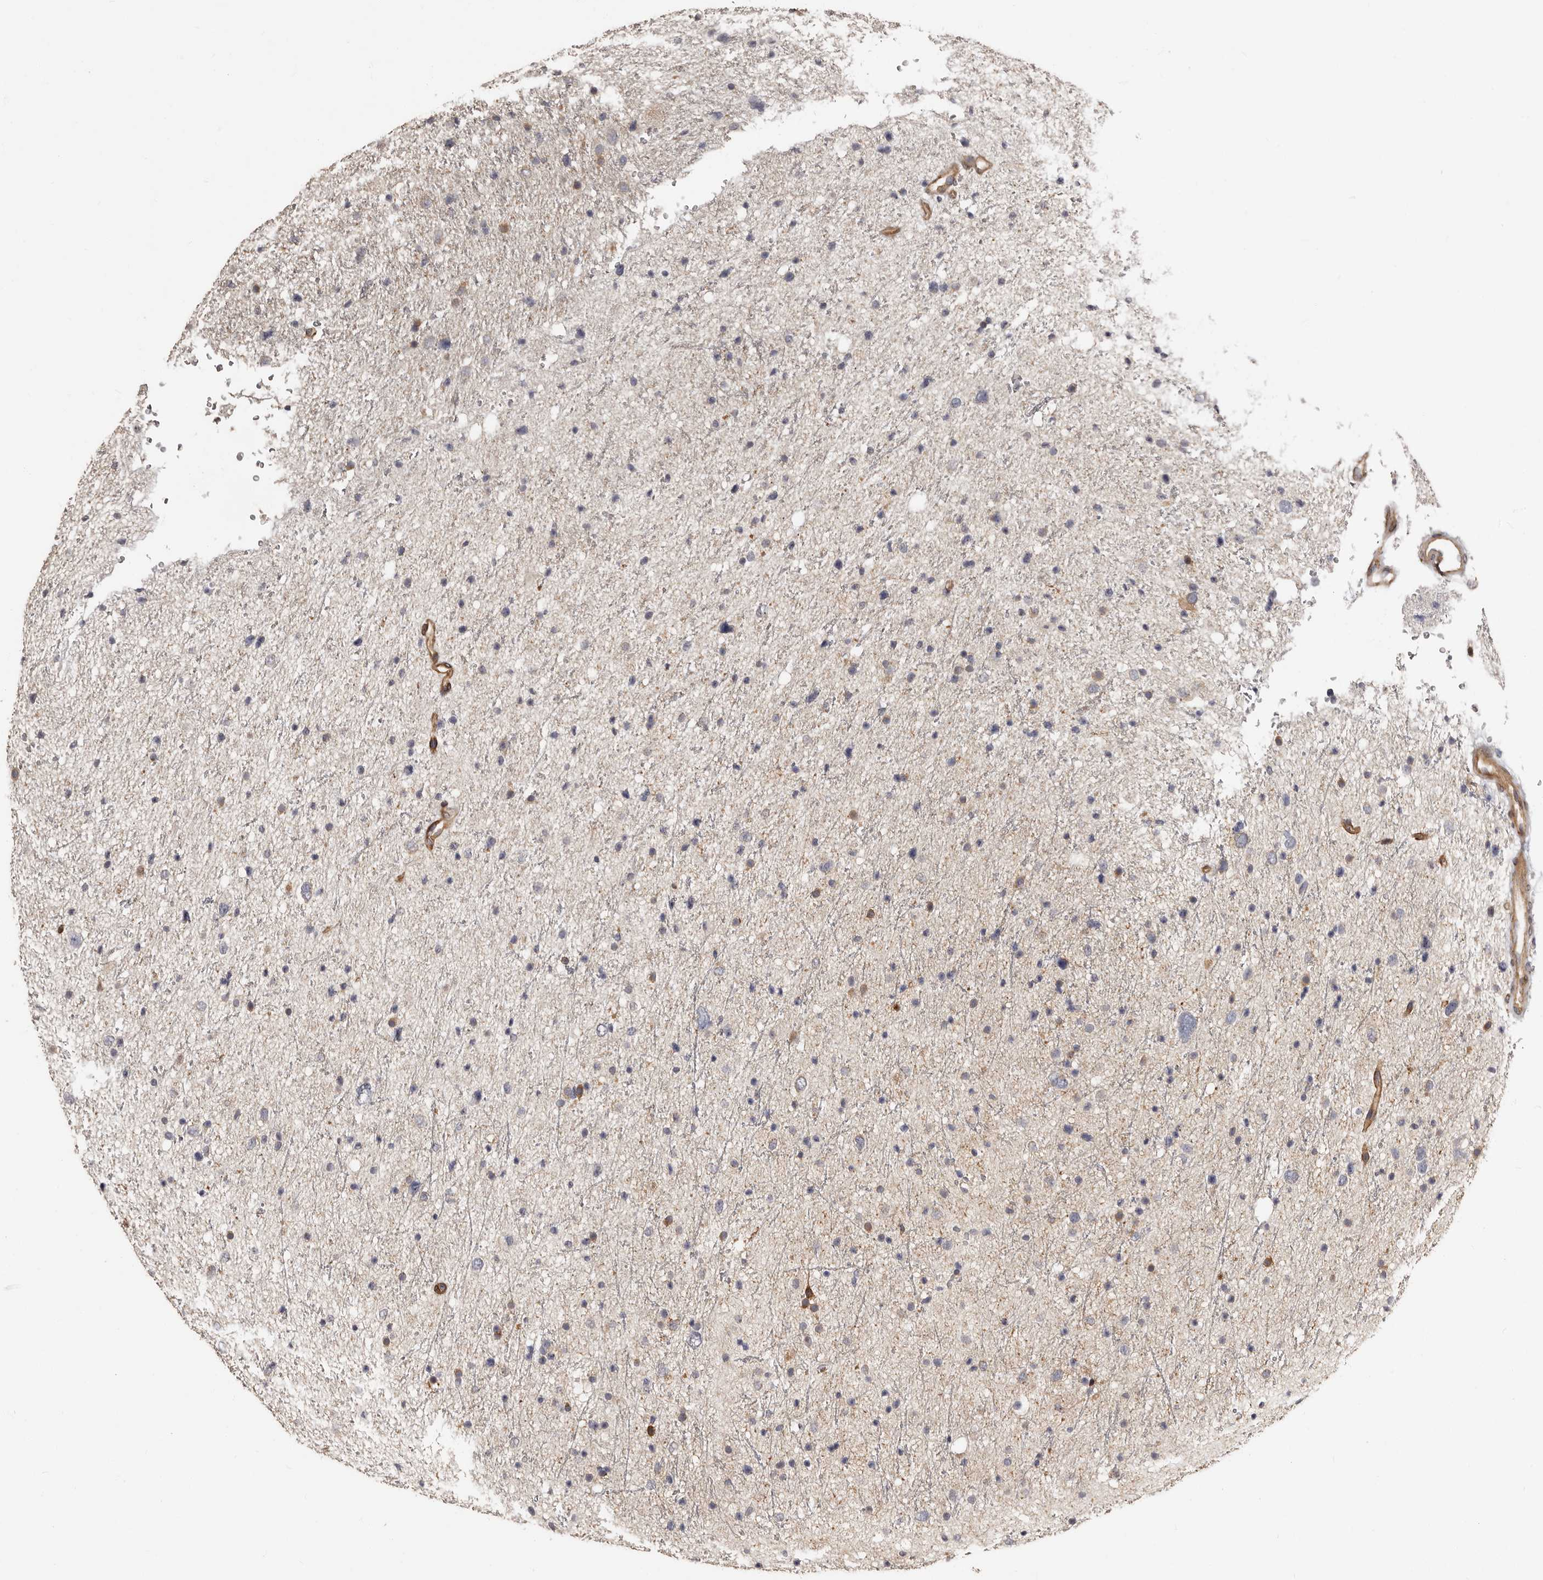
{"staining": {"intensity": "moderate", "quantity": "<25%", "location": "cytoplasmic/membranous"}, "tissue": "glioma", "cell_type": "Tumor cells", "image_type": "cancer", "snomed": [{"axis": "morphology", "description": "Glioma, malignant, Low grade"}, {"axis": "topography", "description": "Brain"}], "caption": "IHC histopathology image of neoplastic tissue: human glioma stained using immunohistochemistry shows low levels of moderate protein expression localized specifically in the cytoplasmic/membranous of tumor cells, appearing as a cytoplasmic/membranous brown color.", "gene": "TBC1D22B", "patient": {"sex": "female", "age": 37}}